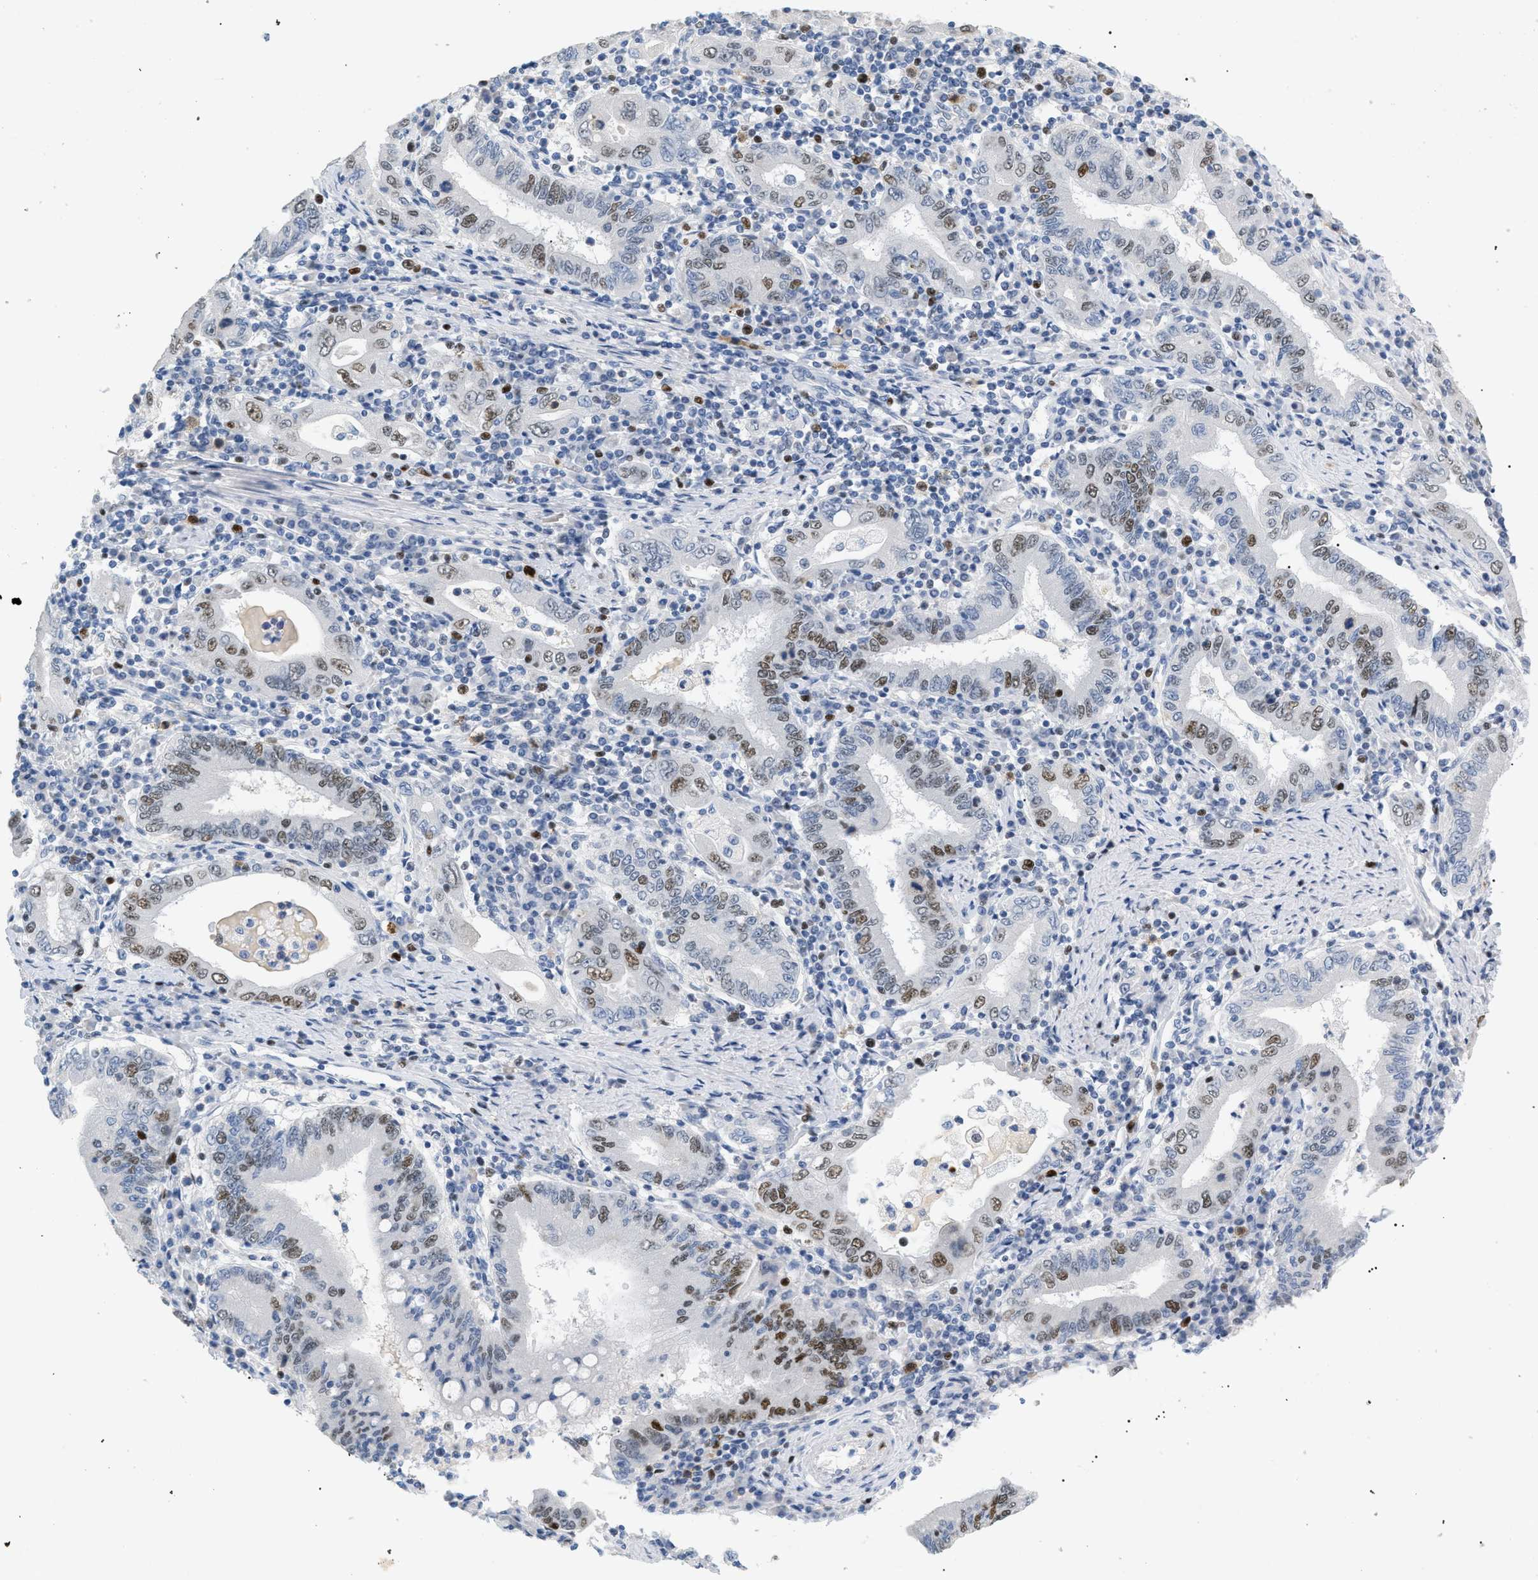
{"staining": {"intensity": "moderate", "quantity": "25%-75%", "location": "nuclear"}, "tissue": "stomach cancer", "cell_type": "Tumor cells", "image_type": "cancer", "snomed": [{"axis": "morphology", "description": "Normal tissue, NOS"}, {"axis": "morphology", "description": "Adenocarcinoma, NOS"}, {"axis": "topography", "description": "Esophagus"}, {"axis": "topography", "description": "Stomach, upper"}, {"axis": "topography", "description": "Peripheral nerve tissue"}], "caption": "Adenocarcinoma (stomach) stained for a protein demonstrates moderate nuclear positivity in tumor cells.", "gene": "MCM7", "patient": {"sex": "male", "age": 62}}